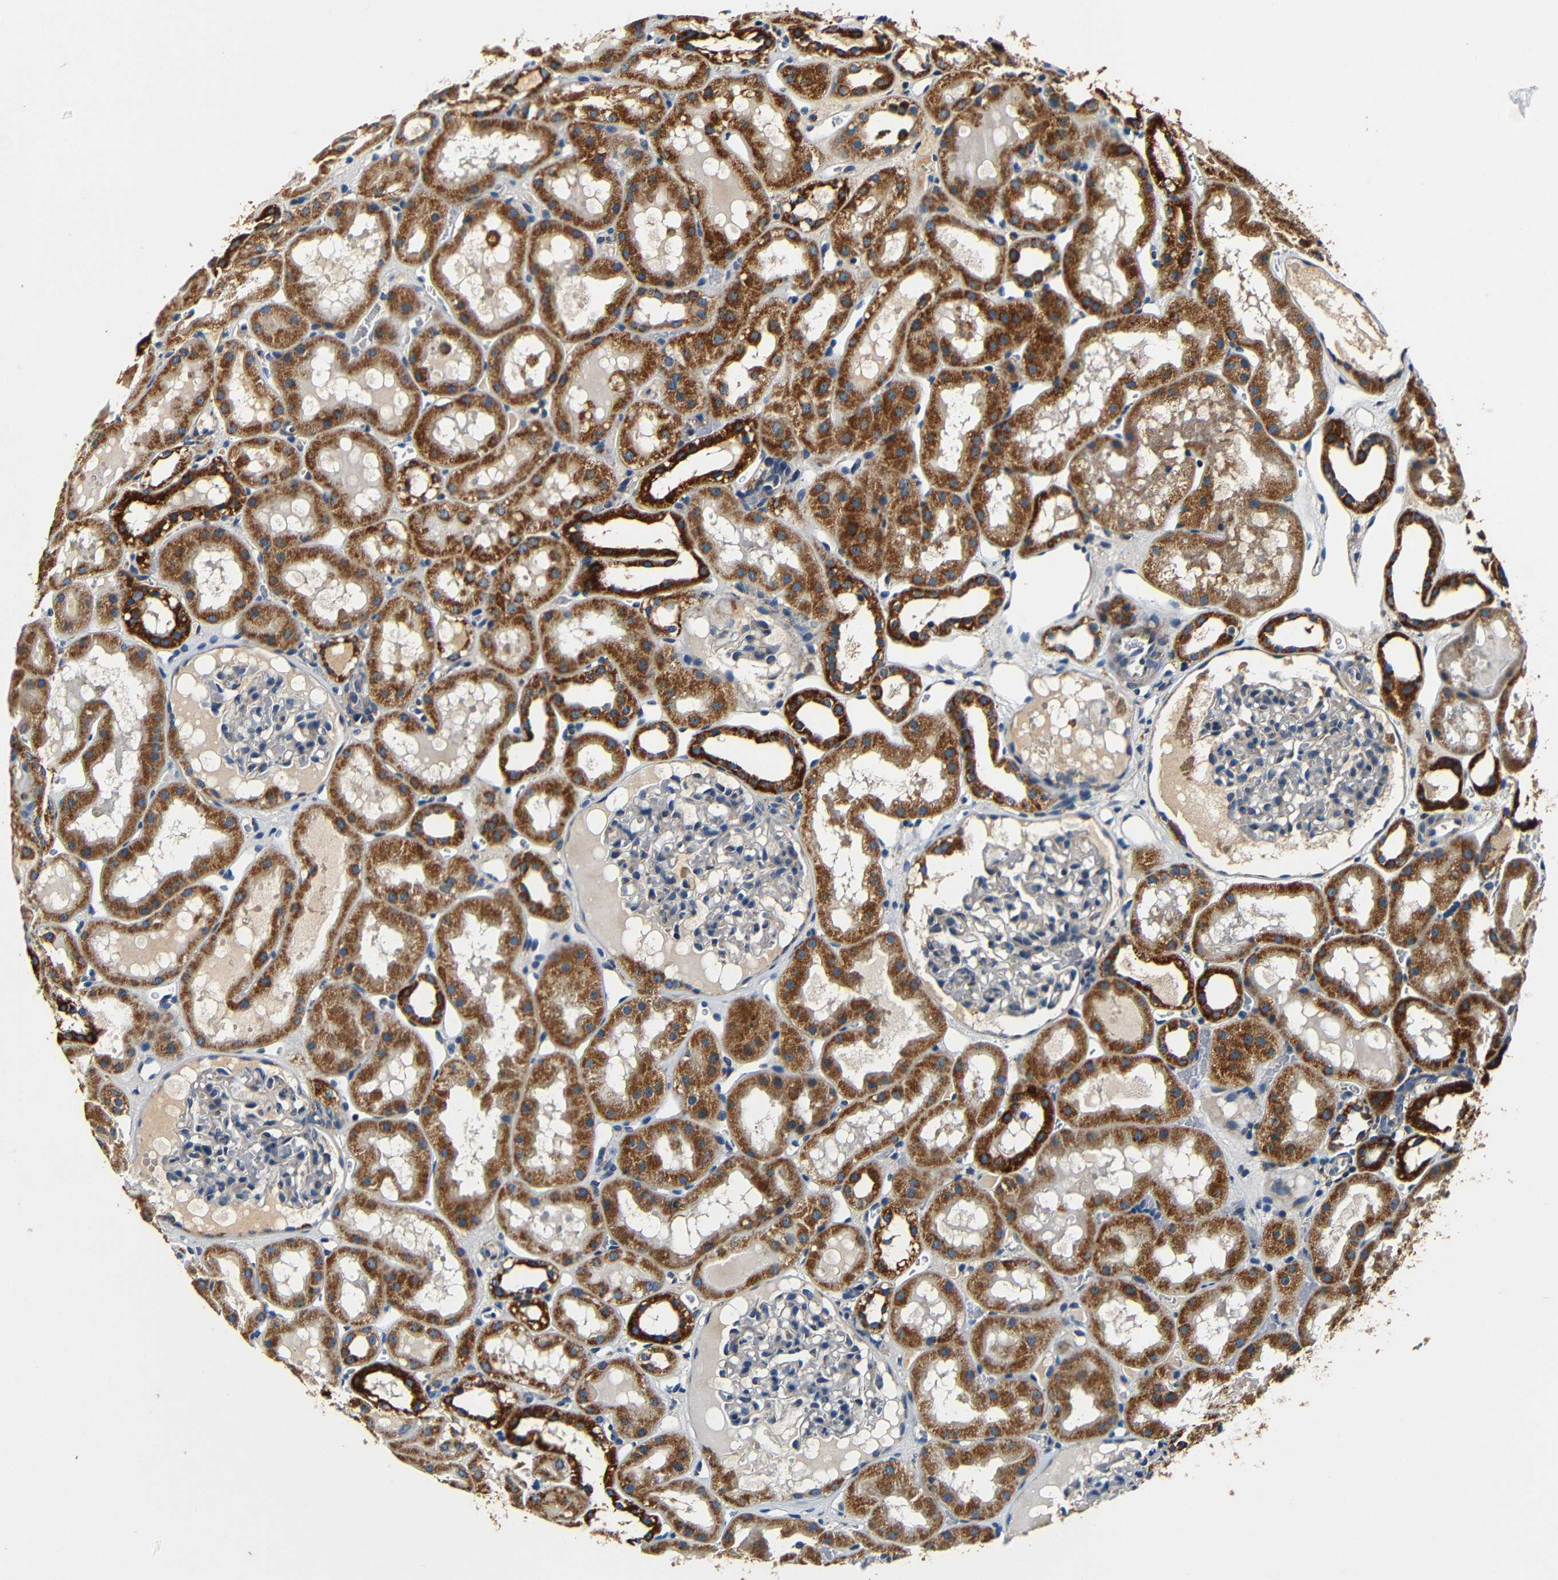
{"staining": {"intensity": "negative", "quantity": "none", "location": "none"}, "tissue": "kidney", "cell_type": "Cells in glomeruli", "image_type": "normal", "snomed": [{"axis": "morphology", "description": "Normal tissue, NOS"}, {"axis": "topography", "description": "Kidney"}, {"axis": "topography", "description": "Urinary bladder"}], "caption": "This is a micrograph of immunohistochemistry staining of normal kidney, which shows no staining in cells in glomeruli.", "gene": "MTX1", "patient": {"sex": "male", "age": 16}}